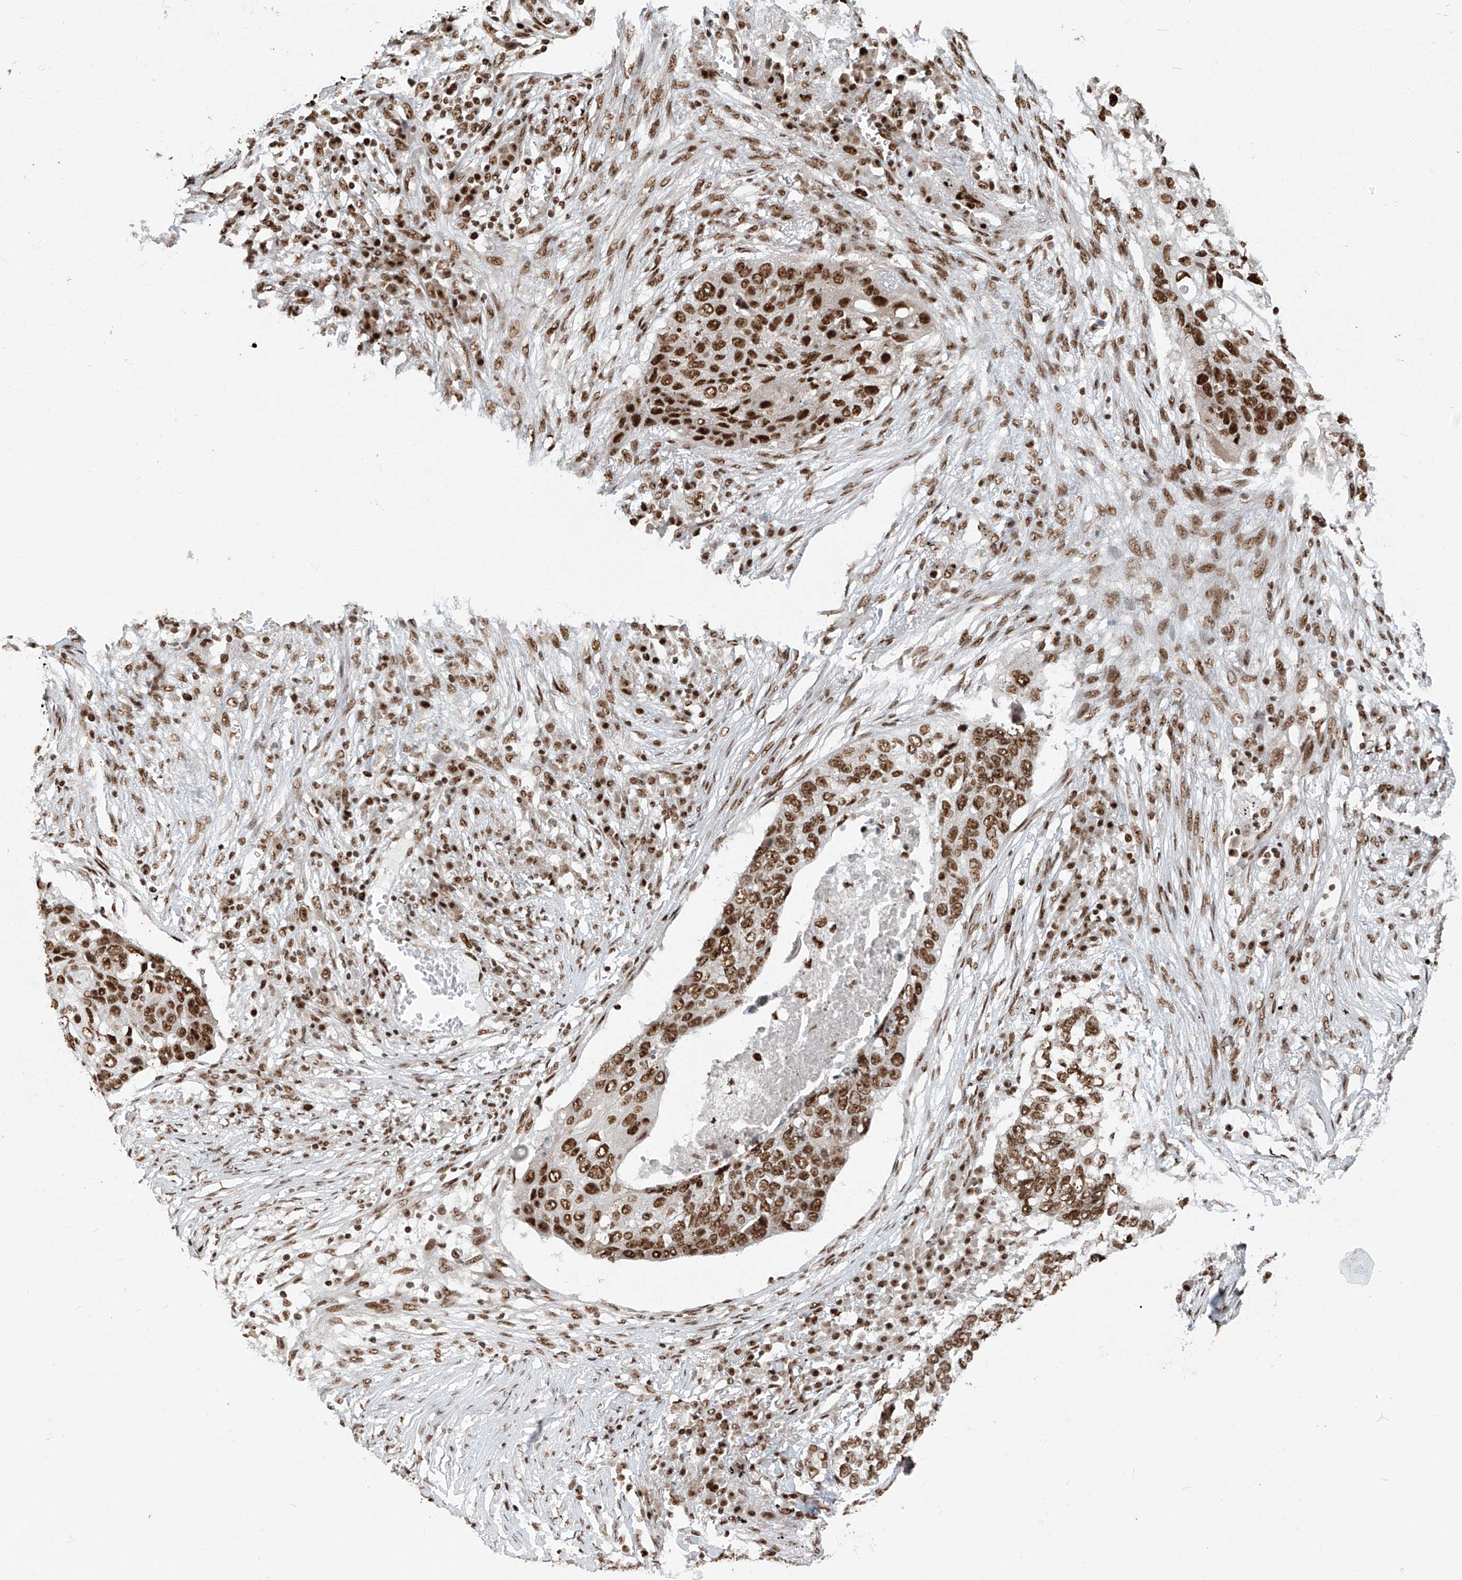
{"staining": {"intensity": "strong", "quantity": ">75%", "location": "nuclear"}, "tissue": "lung cancer", "cell_type": "Tumor cells", "image_type": "cancer", "snomed": [{"axis": "morphology", "description": "Squamous cell carcinoma, NOS"}, {"axis": "topography", "description": "Lung"}], "caption": "Immunohistochemical staining of lung cancer displays strong nuclear protein staining in about >75% of tumor cells.", "gene": "FAM193B", "patient": {"sex": "female", "age": 63}}